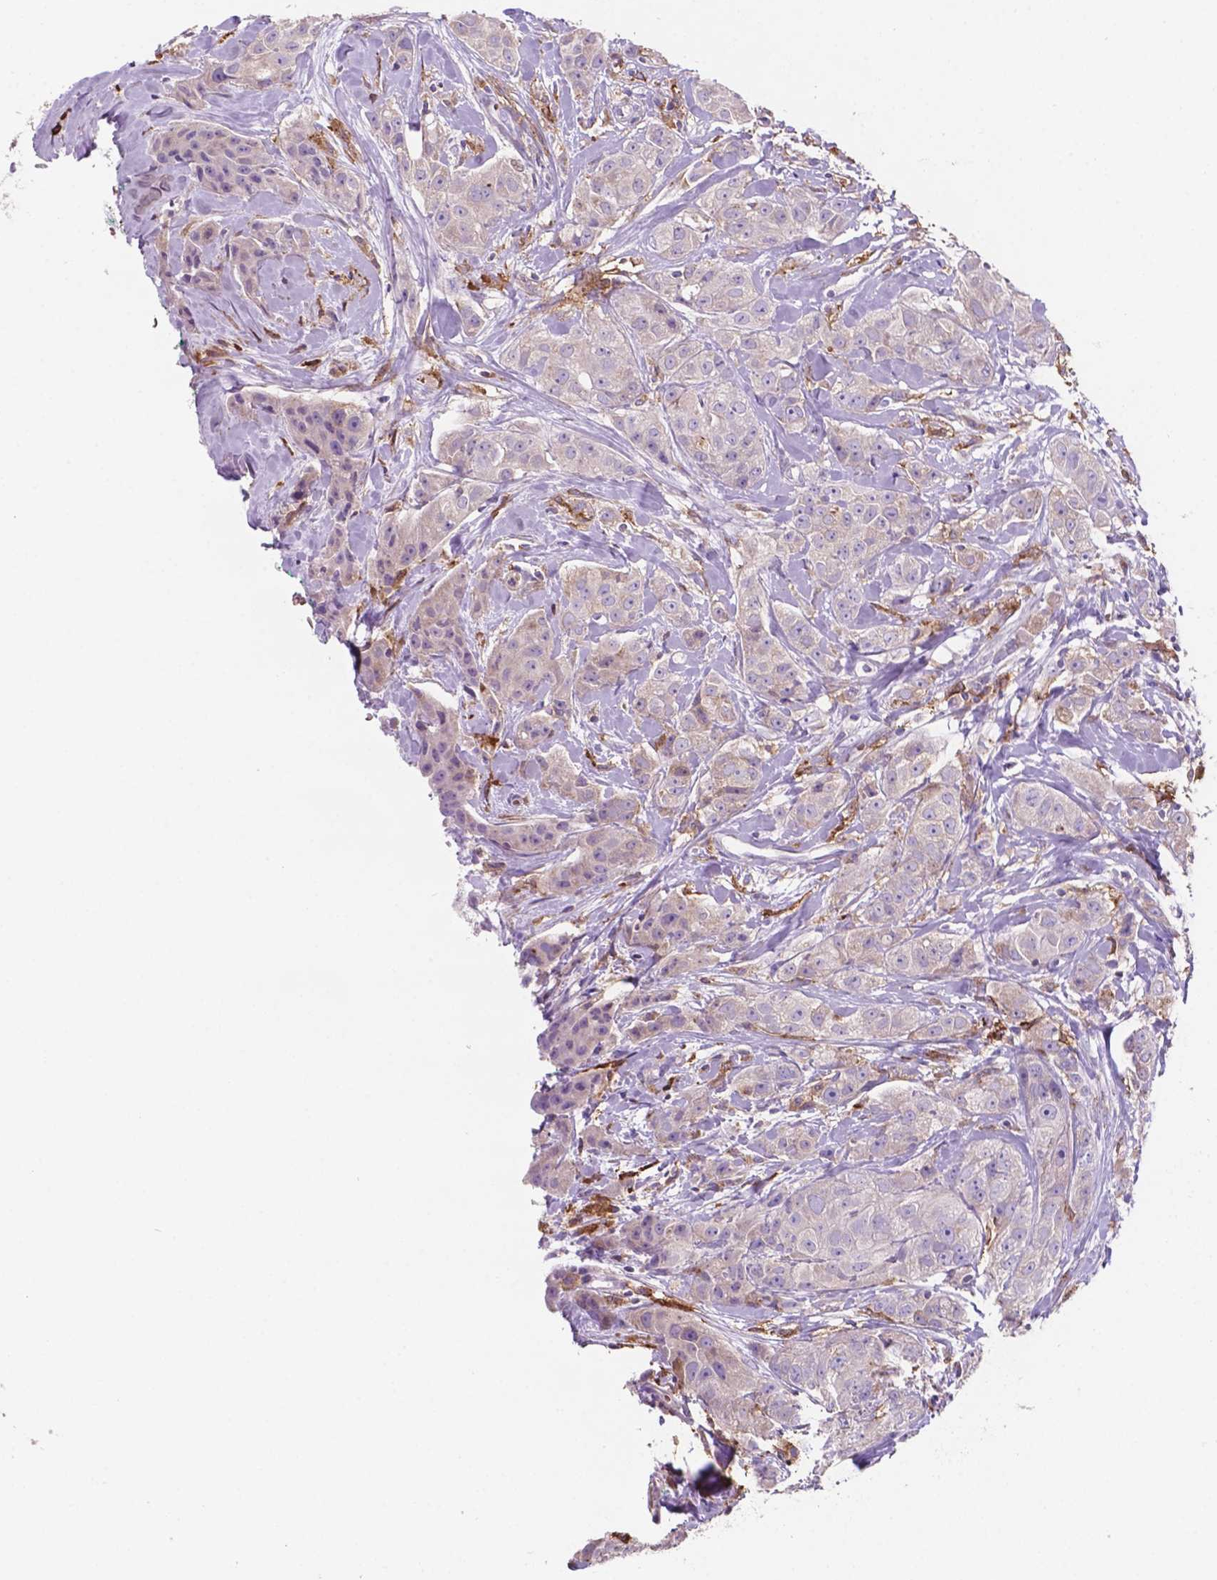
{"staining": {"intensity": "negative", "quantity": "none", "location": "none"}, "tissue": "breast cancer", "cell_type": "Tumor cells", "image_type": "cancer", "snomed": [{"axis": "morphology", "description": "Duct carcinoma"}, {"axis": "topography", "description": "Breast"}], "caption": "DAB immunohistochemical staining of human breast cancer (intraductal carcinoma) demonstrates no significant staining in tumor cells.", "gene": "MKRN2OS", "patient": {"sex": "female", "age": 43}}